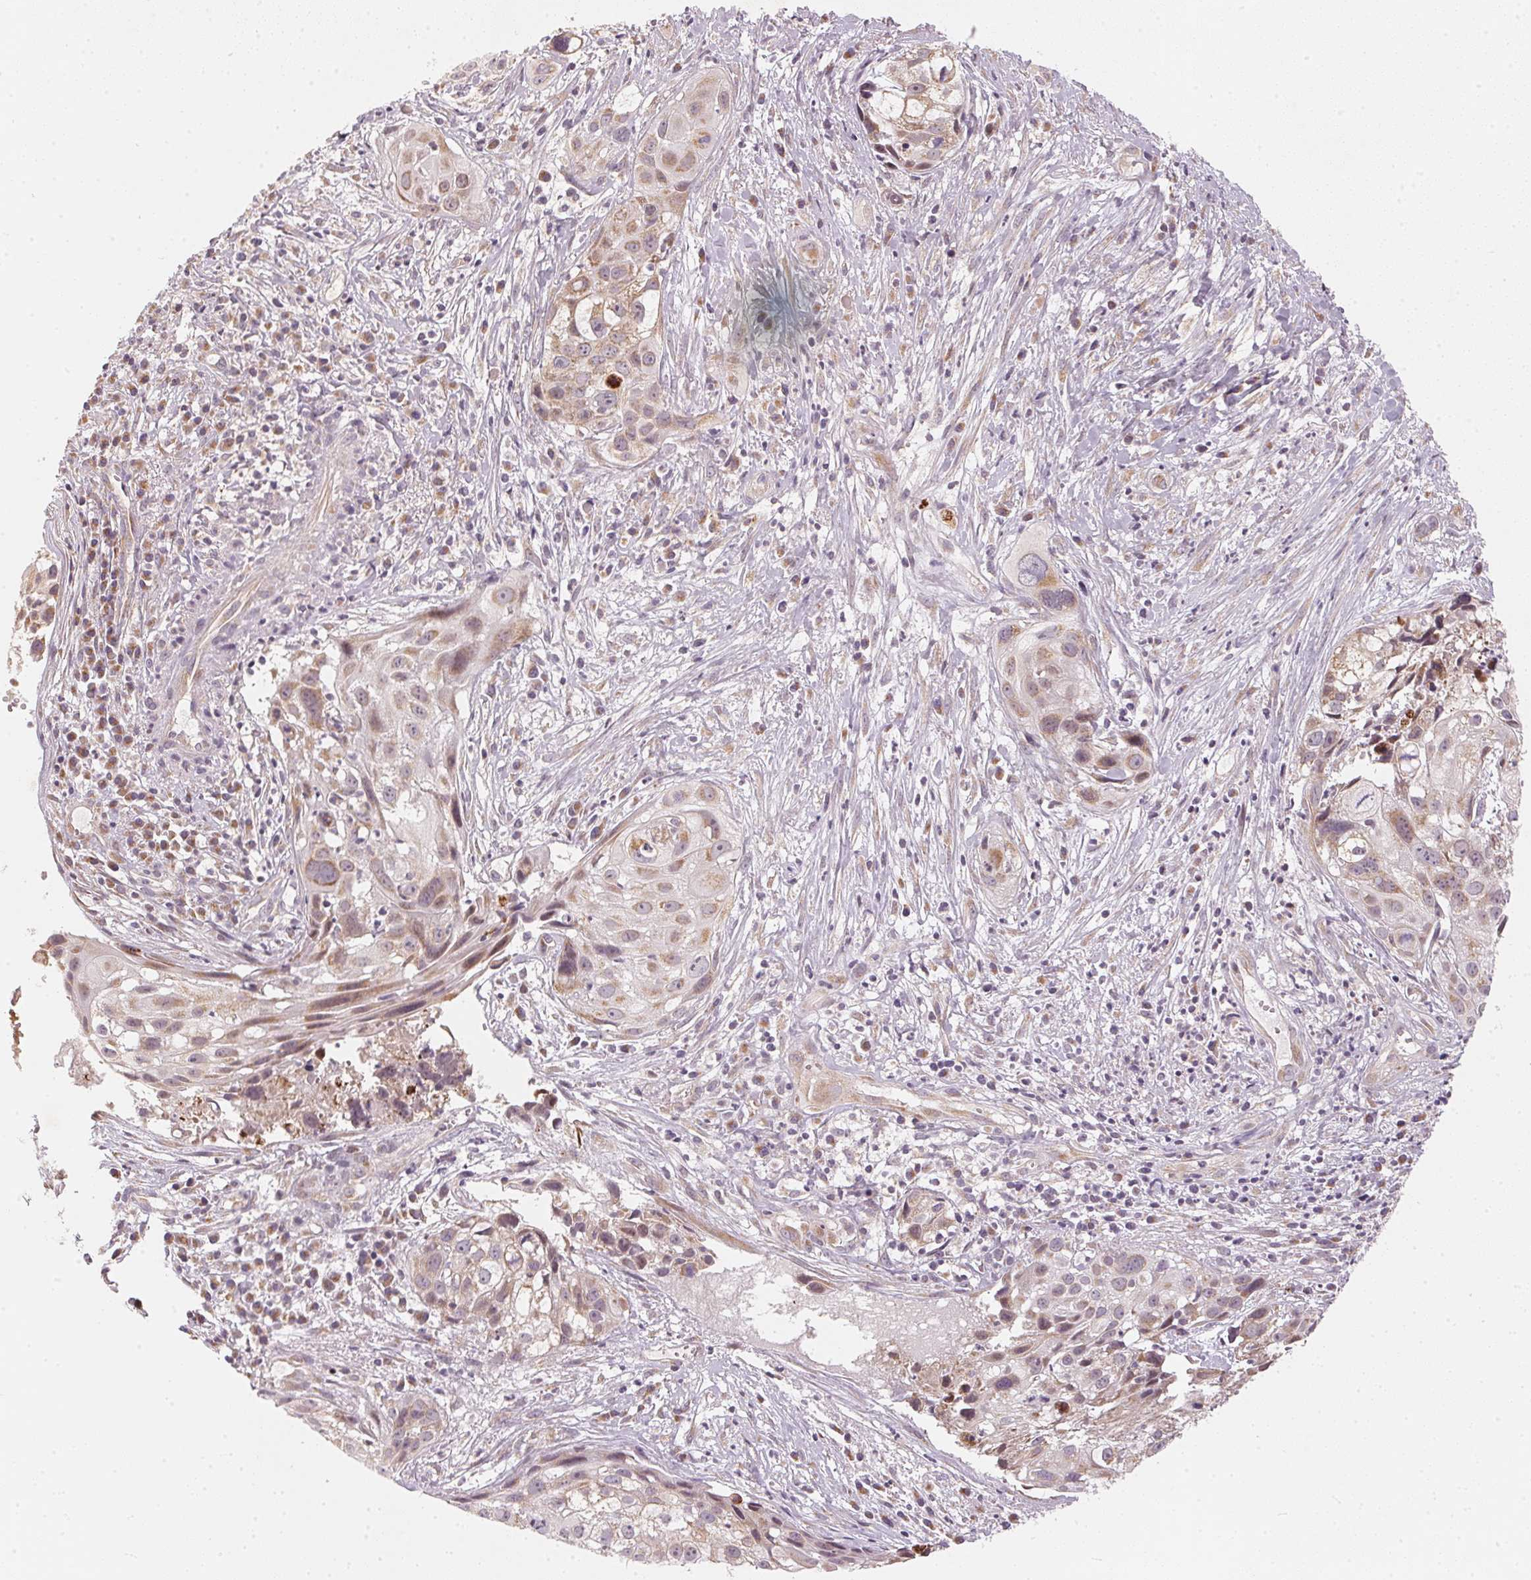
{"staining": {"intensity": "weak", "quantity": "25%-75%", "location": "cytoplasmic/membranous"}, "tissue": "cervical cancer", "cell_type": "Tumor cells", "image_type": "cancer", "snomed": [{"axis": "morphology", "description": "Squamous cell carcinoma, NOS"}, {"axis": "topography", "description": "Cervix"}], "caption": "Cervical cancer was stained to show a protein in brown. There is low levels of weak cytoplasmic/membranous staining in approximately 25%-75% of tumor cells.", "gene": "MATCAP1", "patient": {"sex": "female", "age": 53}}